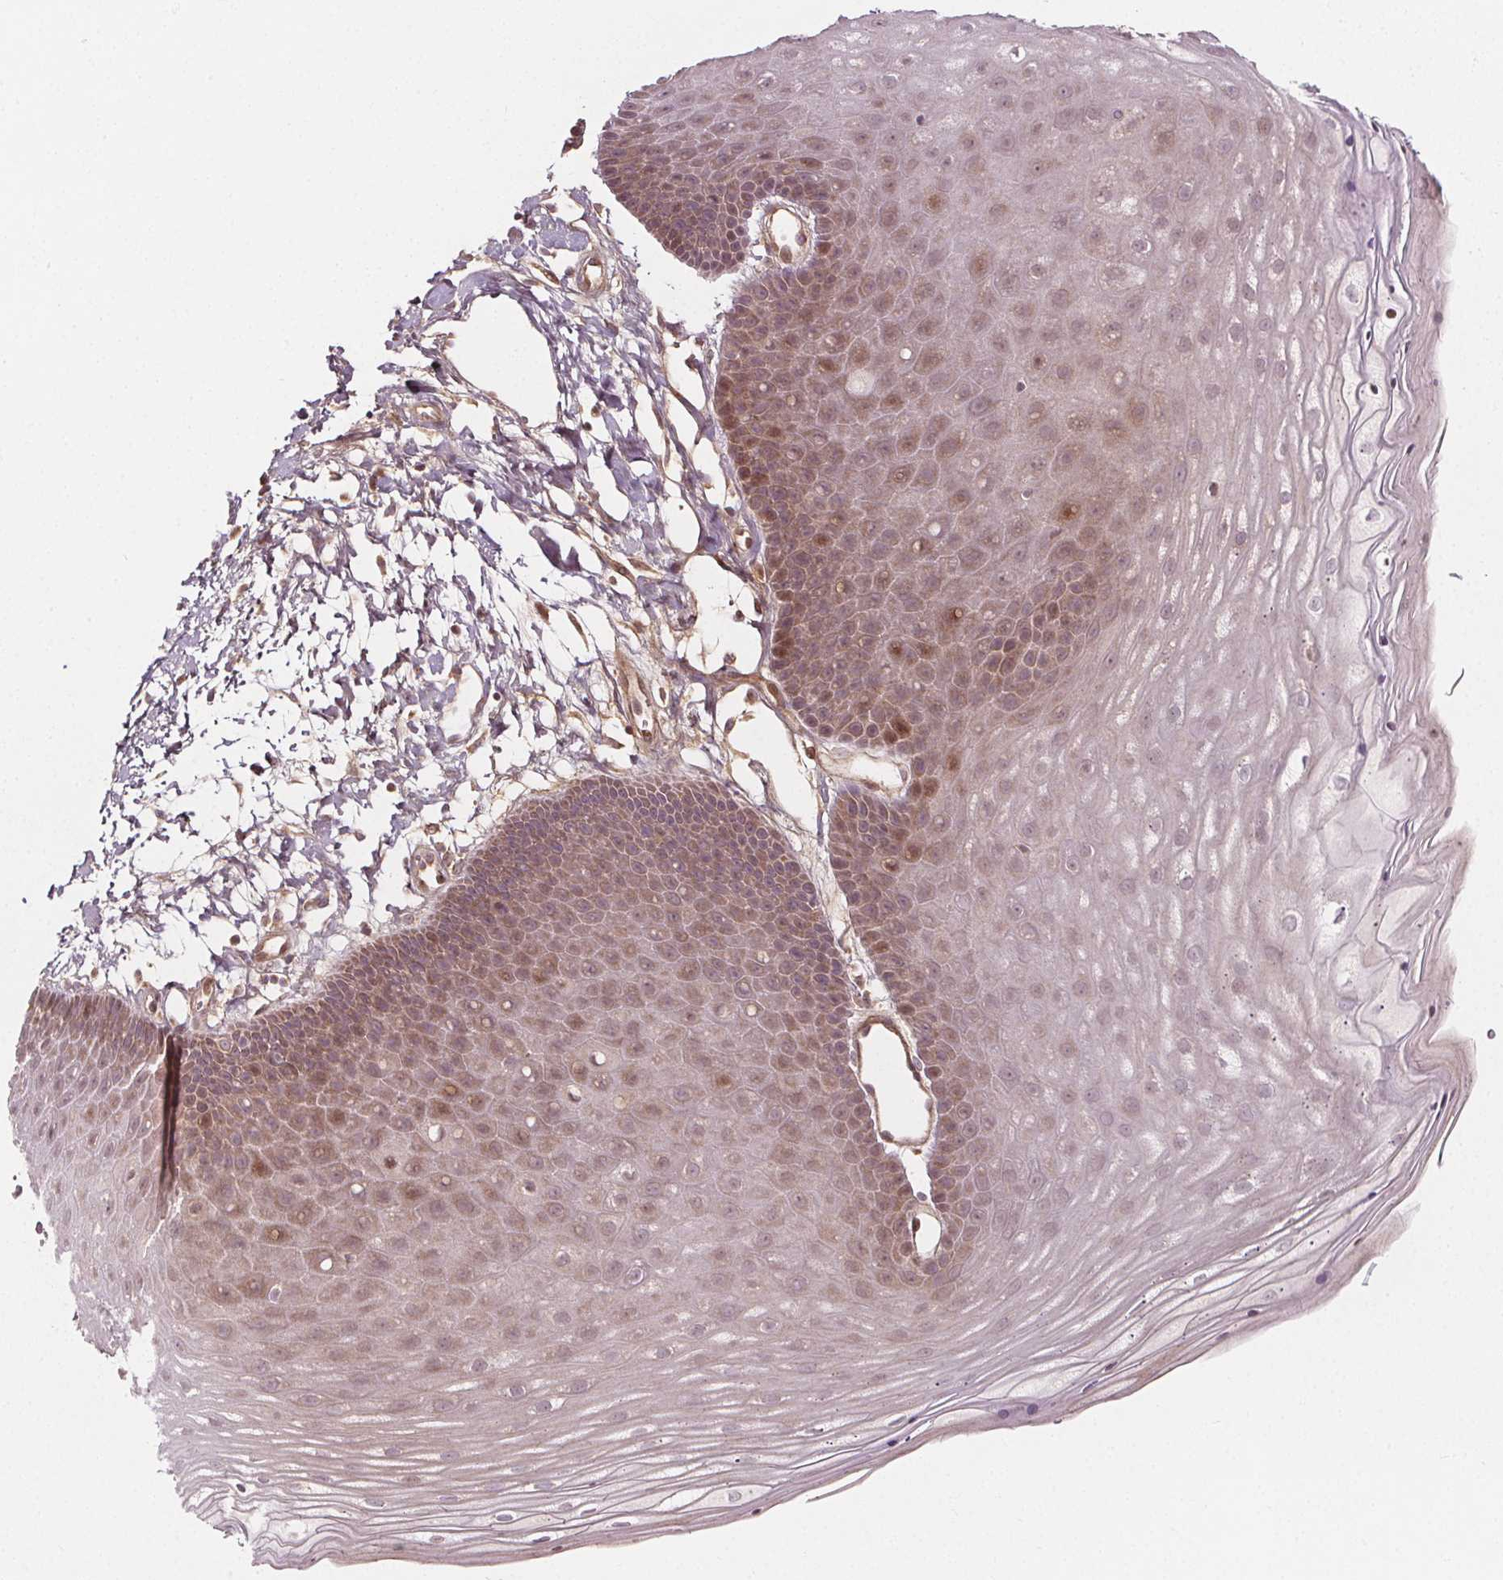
{"staining": {"intensity": "moderate", "quantity": "25%-75%", "location": "nuclear"}, "tissue": "skin", "cell_type": "Epidermal cells", "image_type": "normal", "snomed": [{"axis": "morphology", "description": "Normal tissue, NOS"}, {"axis": "topography", "description": "Anal"}], "caption": "Protein expression analysis of normal skin exhibits moderate nuclear staining in about 25%-75% of epidermal cells.", "gene": "AKT1S1", "patient": {"sex": "male", "age": 53}}